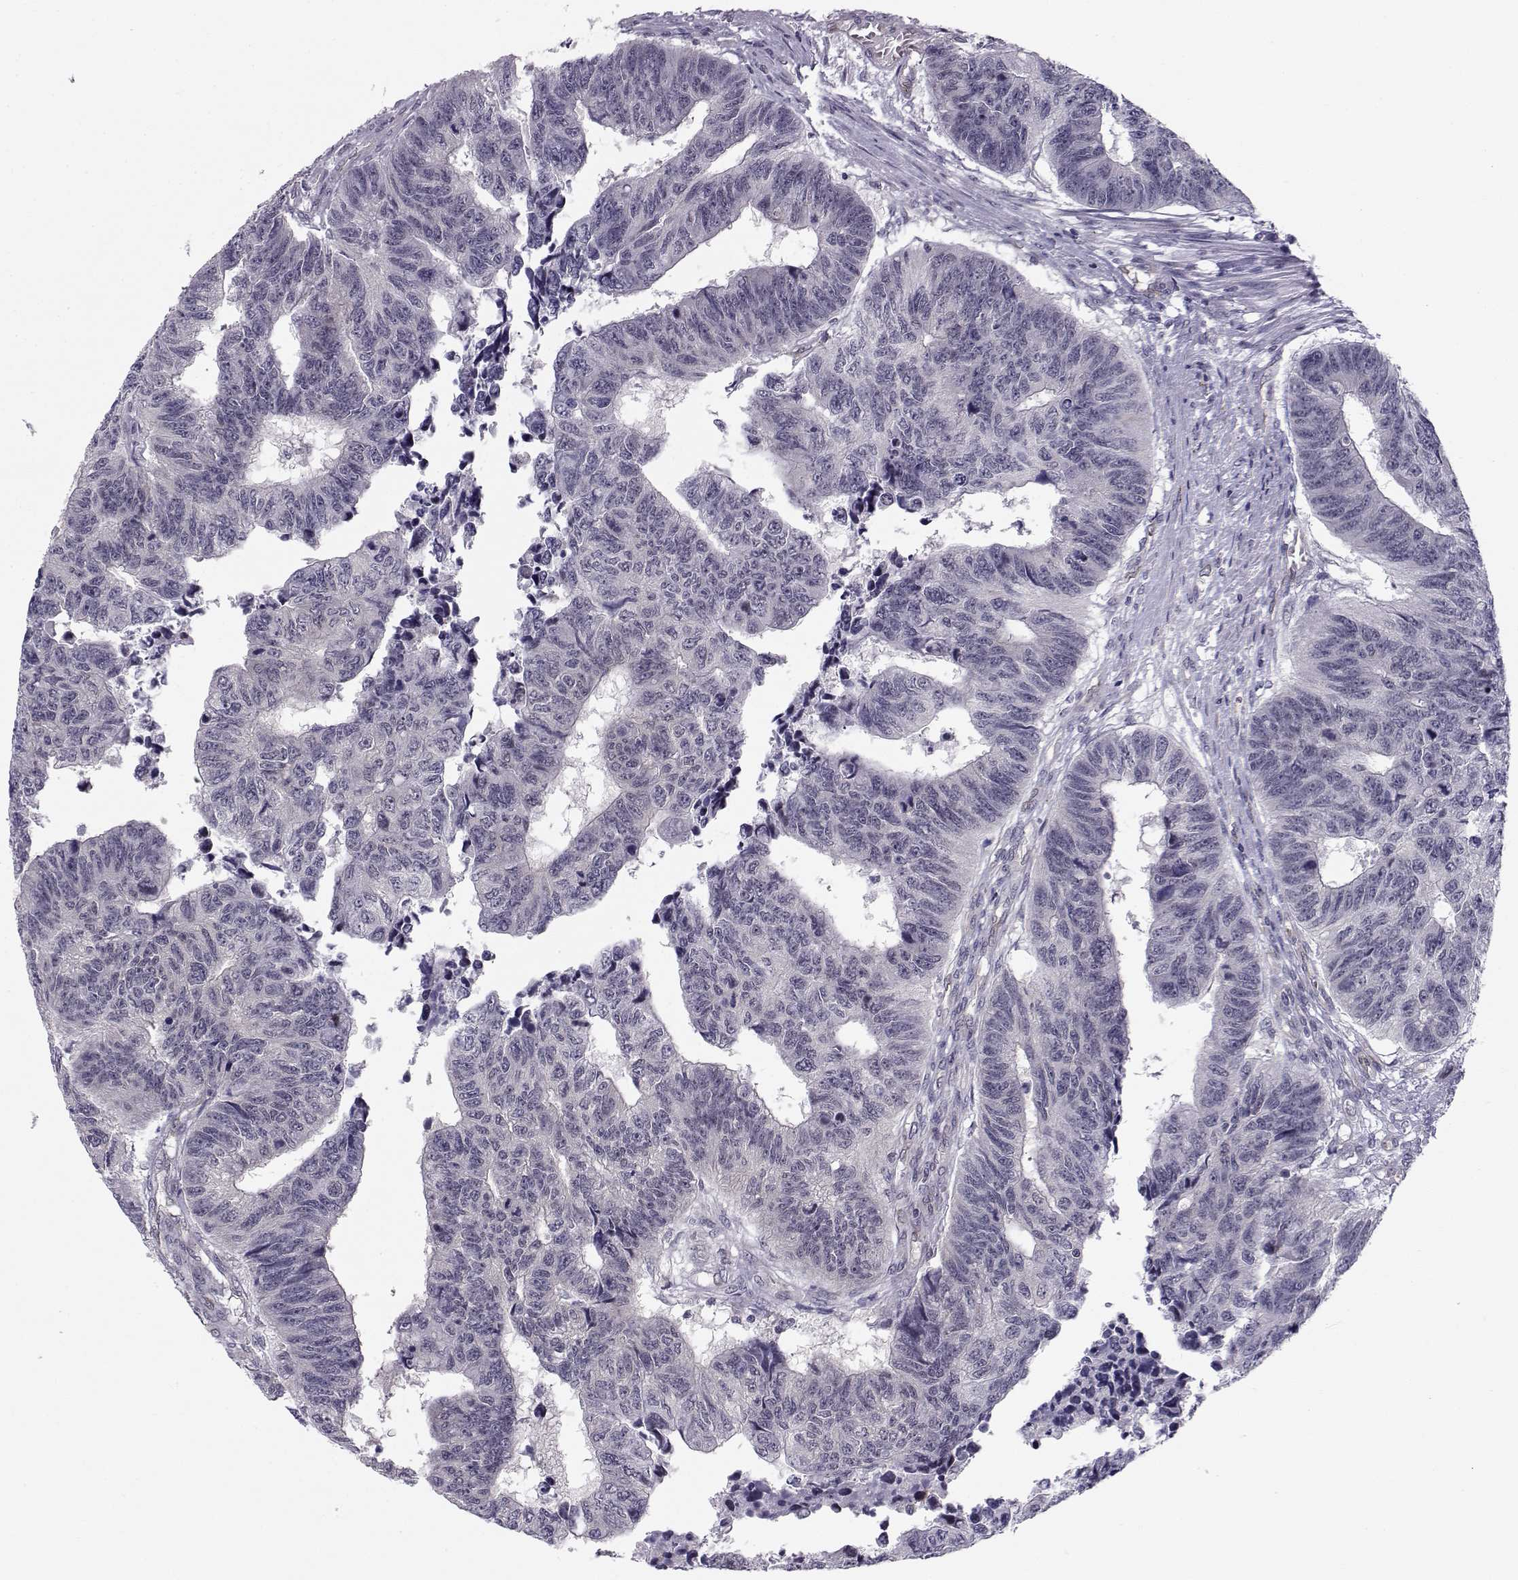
{"staining": {"intensity": "negative", "quantity": "none", "location": "none"}, "tissue": "colorectal cancer", "cell_type": "Tumor cells", "image_type": "cancer", "snomed": [{"axis": "morphology", "description": "Adenocarcinoma, NOS"}, {"axis": "topography", "description": "Rectum"}], "caption": "Immunohistochemistry of colorectal cancer (adenocarcinoma) exhibits no expression in tumor cells.", "gene": "KIF13B", "patient": {"sex": "female", "age": 85}}